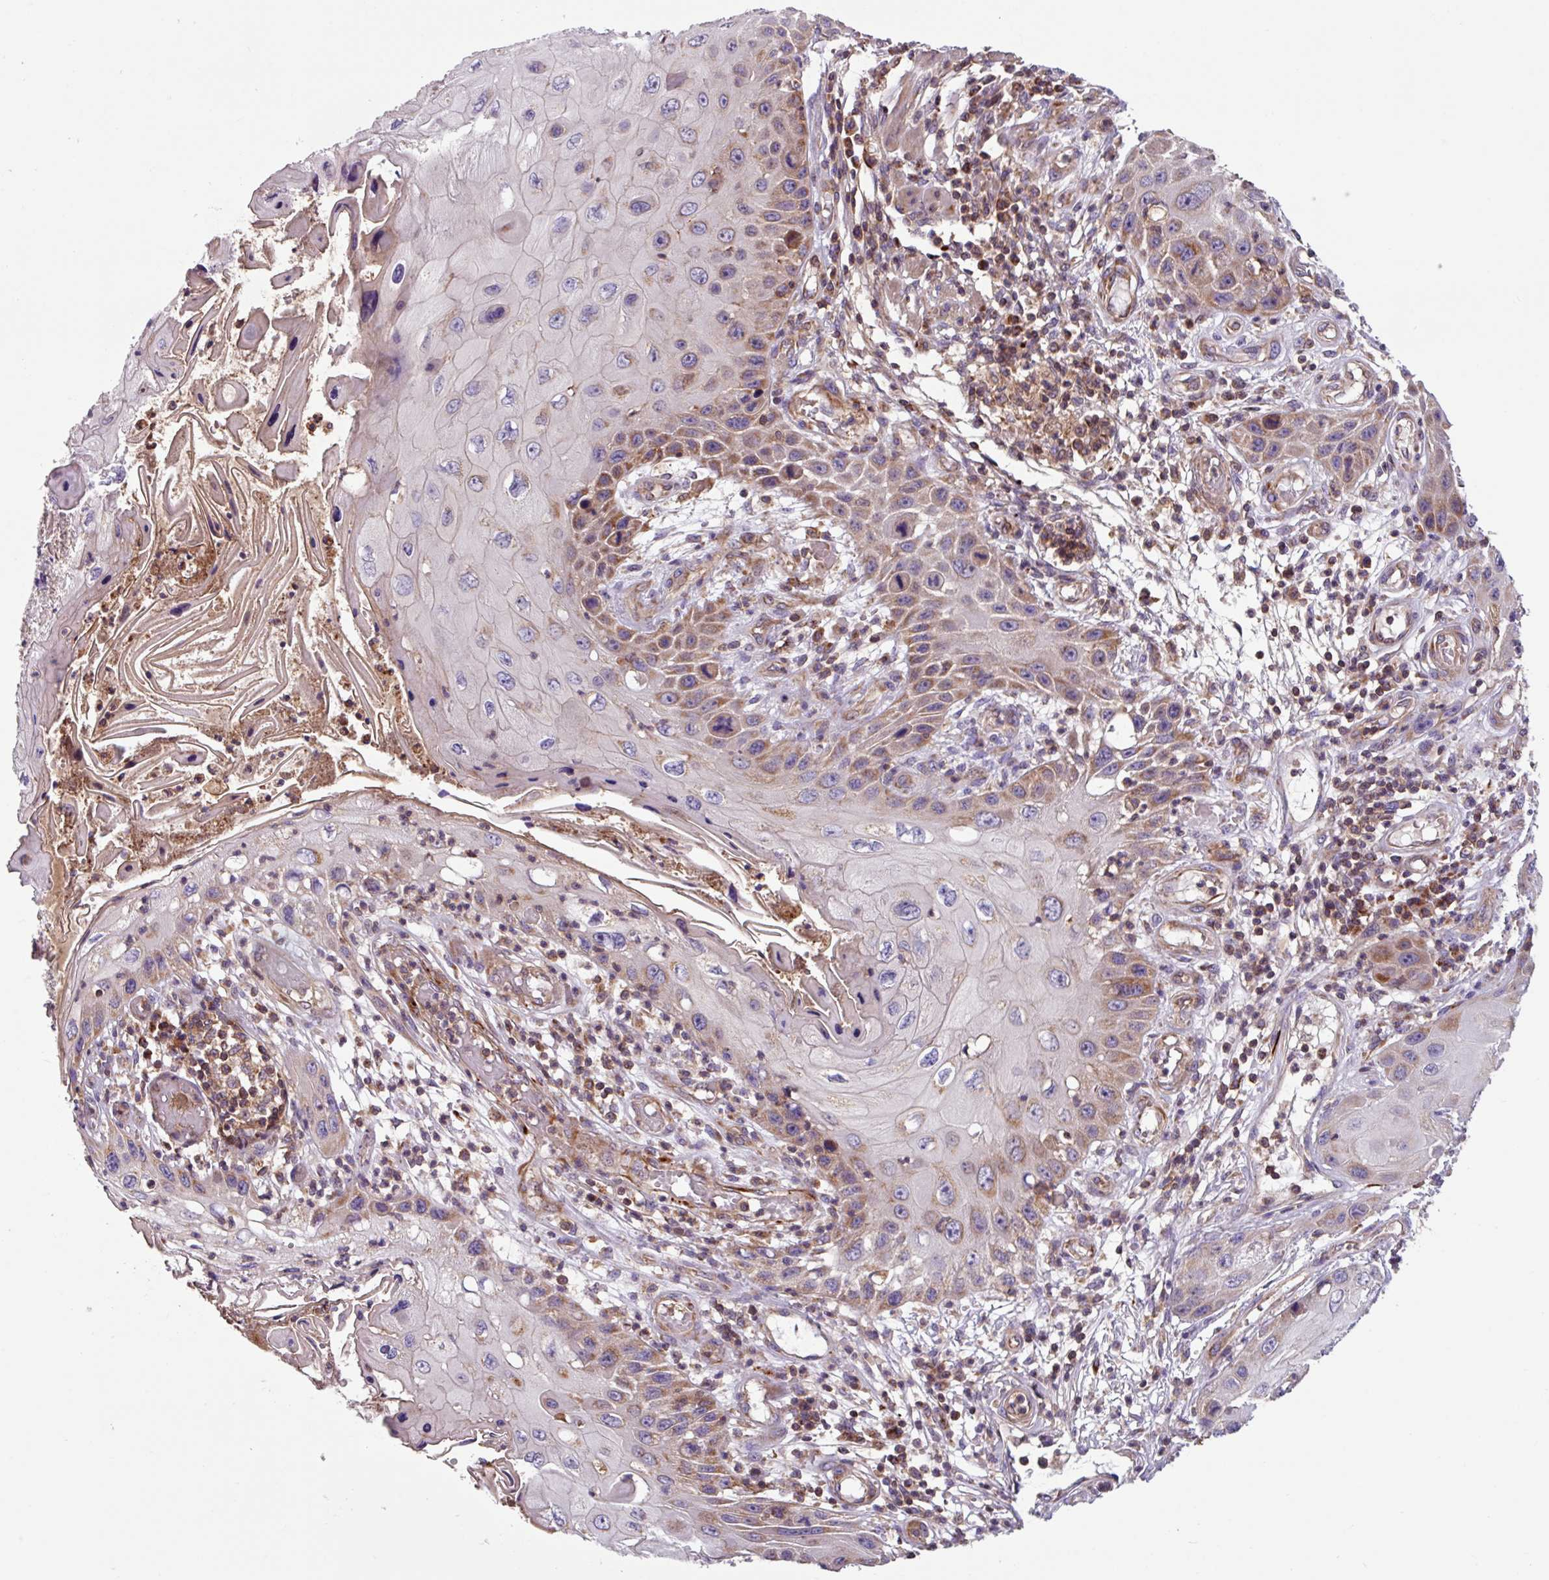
{"staining": {"intensity": "moderate", "quantity": "<25%", "location": "cytoplasmic/membranous"}, "tissue": "skin cancer", "cell_type": "Tumor cells", "image_type": "cancer", "snomed": [{"axis": "morphology", "description": "Squamous cell carcinoma, NOS"}, {"axis": "topography", "description": "Skin"}, {"axis": "topography", "description": "Vulva"}], "caption": "Skin squamous cell carcinoma was stained to show a protein in brown. There is low levels of moderate cytoplasmic/membranous positivity in about <25% of tumor cells. (DAB (3,3'-diaminobenzidine) IHC with brightfield microscopy, high magnification).", "gene": "PLEKHD1", "patient": {"sex": "female", "age": 44}}